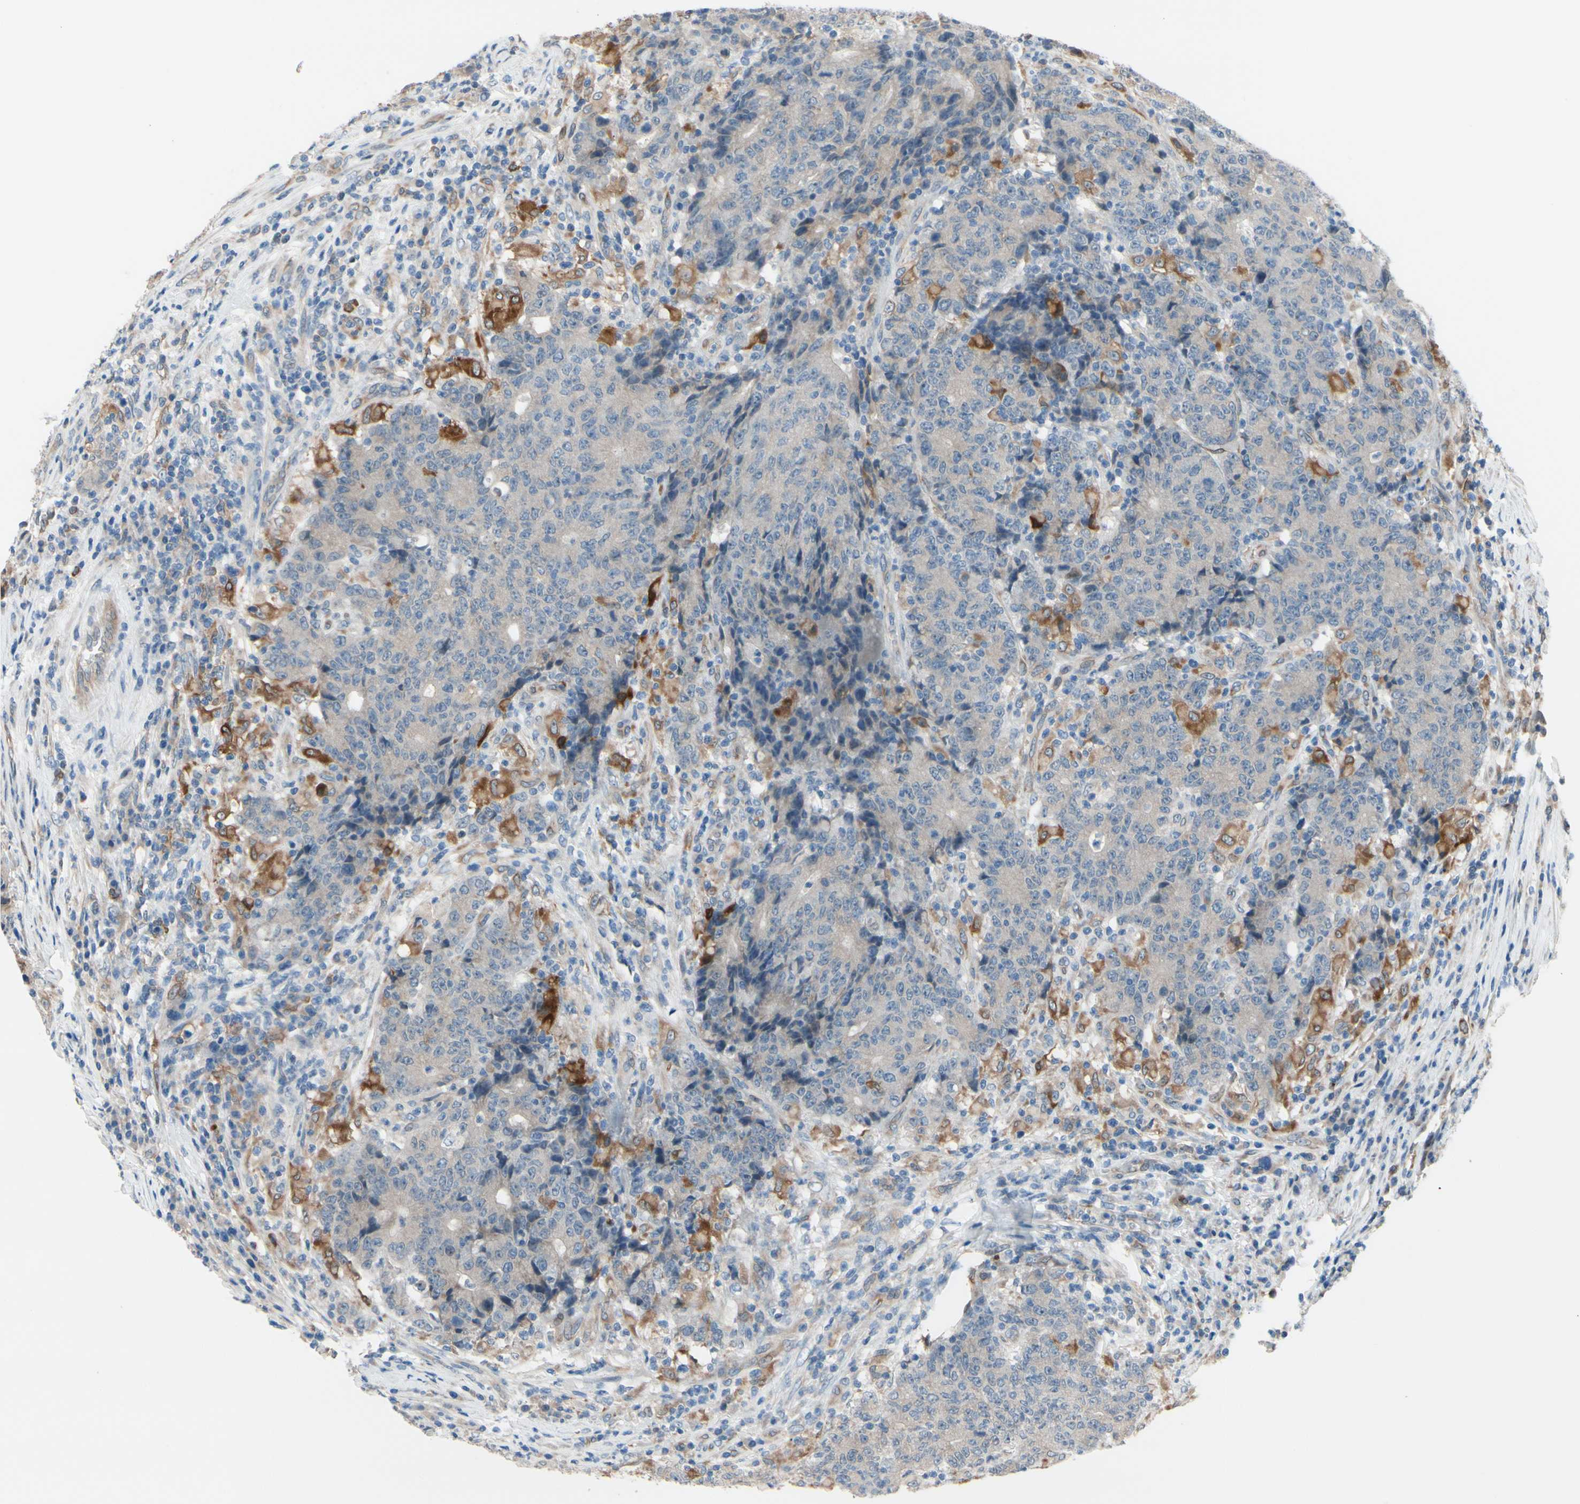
{"staining": {"intensity": "weak", "quantity": "25%-75%", "location": "cytoplasmic/membranous"}, "tissue": "colorectal cancer", "cell_type": "Tumor cells", "image_type": "cancer", "snomed": [{"axis": "morphology", "description": "Normal tissue, NOS"}, {"axis": "morphology", "description": "Adenocarcinoma, NOS"}, {"axis": "topography", "description": "Colon"}], "caption": "The immunohistochemical stain shows weak cytoplasmic/membranous positivity in tumor cells of colorectal cancer (adenocarcinoma) tissue. (IHC, brightfield microscopy, high magnification).", "gene": "PRXL2A", "patient": {"sex": "female", "age": 75}}